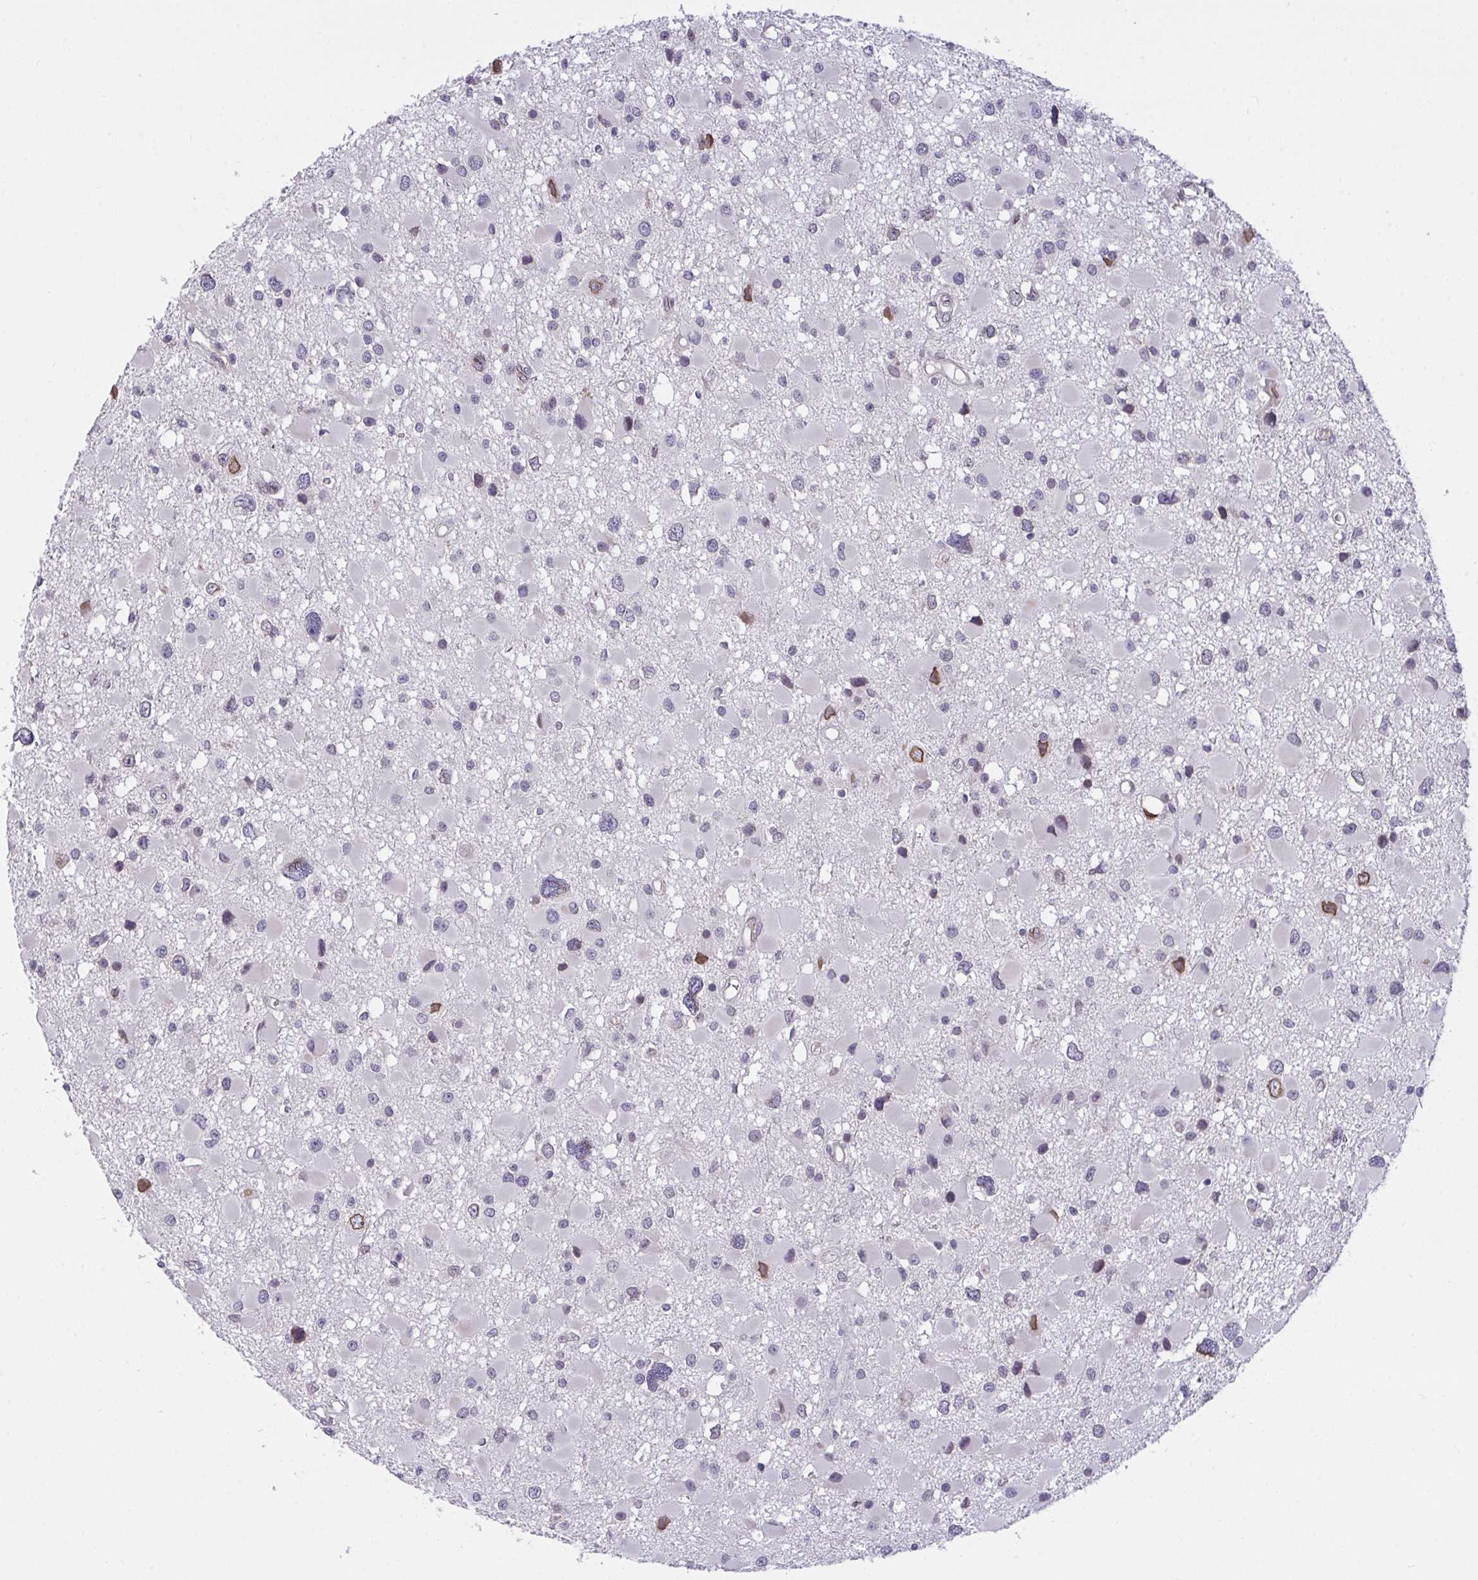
{"staining": {"intensity": "negative", "quantity": "none", "location": "none"}, "tissue": "glioma", "cell_type": "Tumor cells", "image_type": "cancer", "snomed": [{"axis": "morphology", "description": "Glioma, malignant, High grade"}, {"axis": "topography", "description": "Brain"}], "caption": "This is an IHC image of human glioma. There is no staining in tumor cells.", "gene": "SEMA6B", "patient": {"sex": "male", "age": 54}}